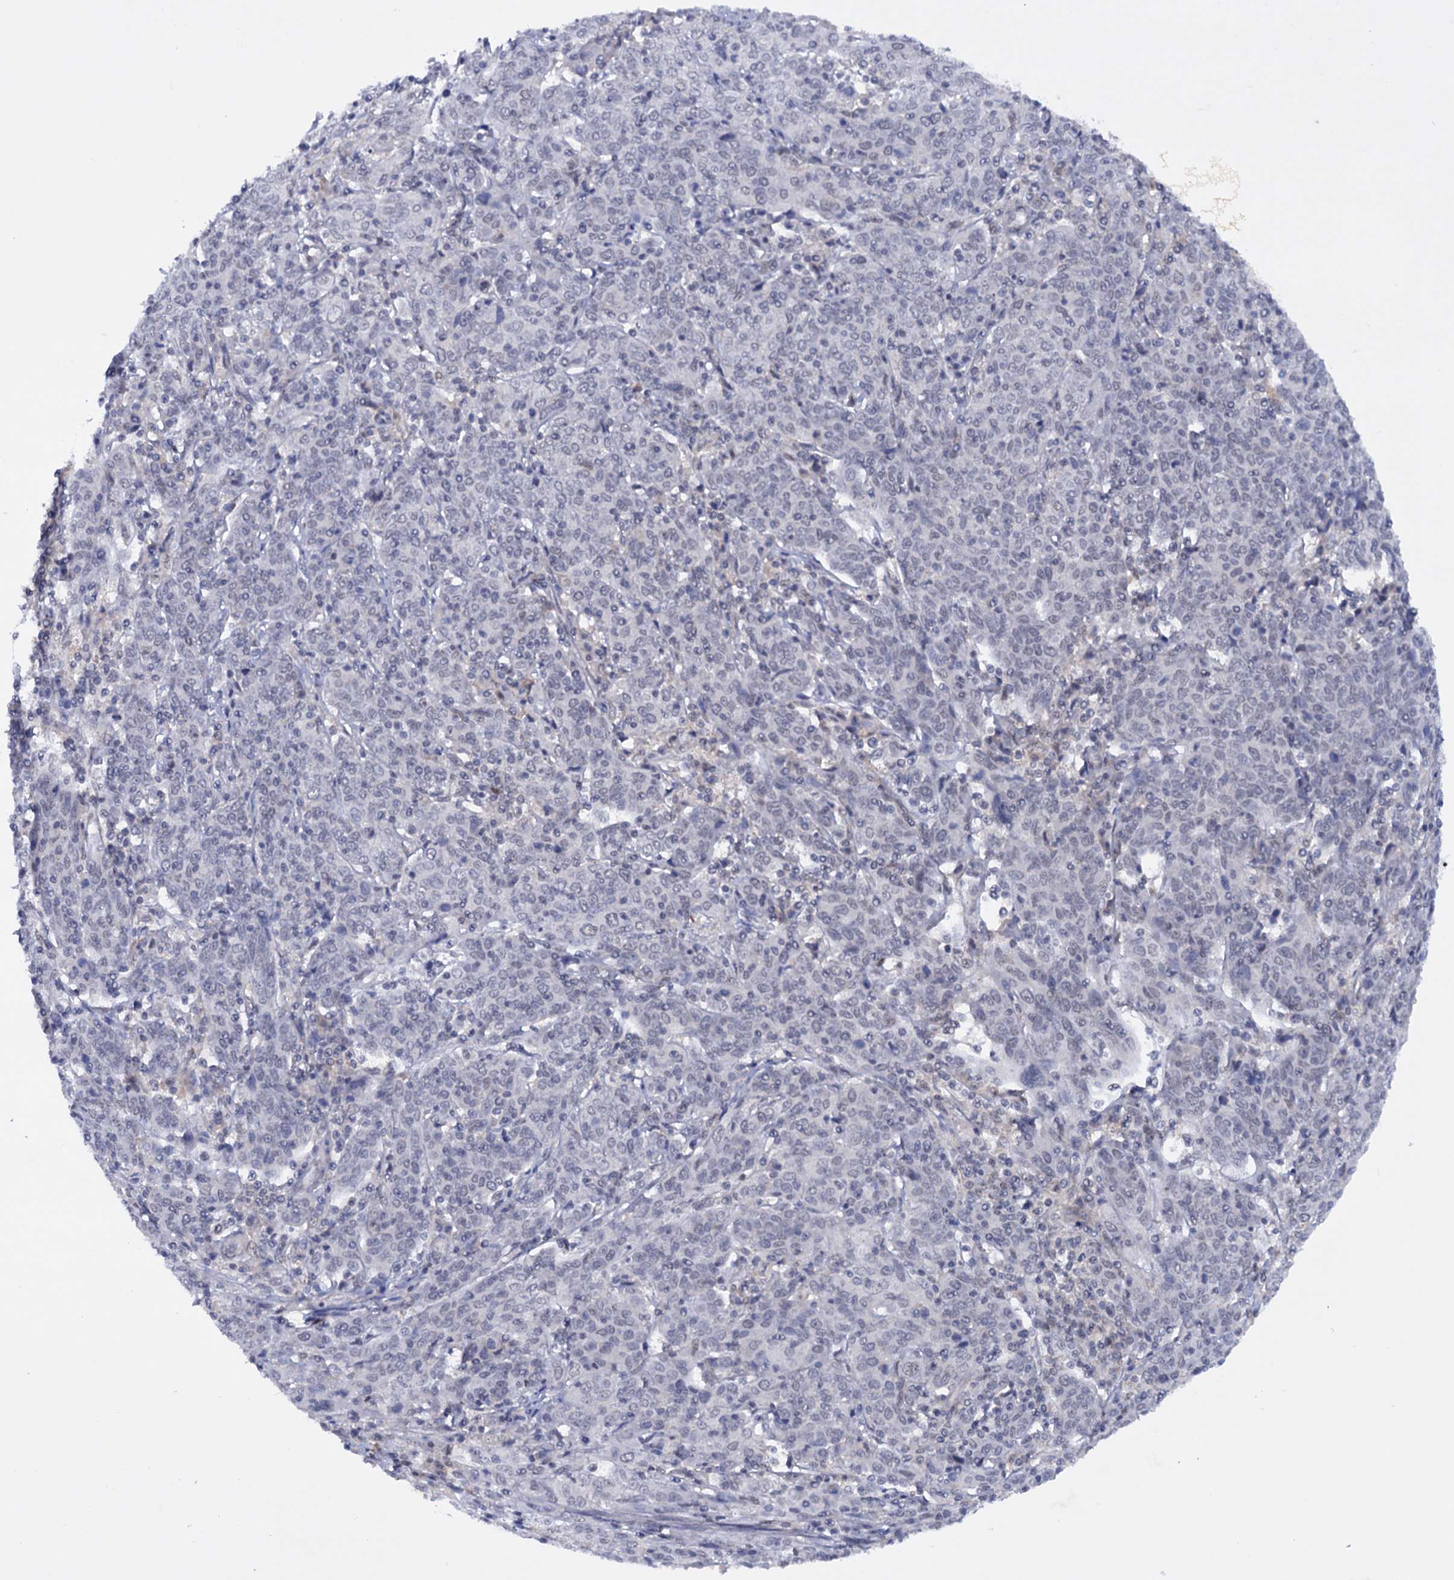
{"staining": {"intensity": "negative", "quantity": "none", "location": "none"}, "tissue": "cervical cancer", "cell_type": "Tumor cells", "image_type": "cancer", "snomed": [{"axis": "morphology", "description": "Squamous cell carcinoma, NOS"}, {"axis": "topography", "description": "Cervix"}], "caption": "IHC of cervical squamous cell carcinoma reveals no expression in tumor cells.", "gene": "TBC1D12", "patient": {"sex": "female", "age": 67}}